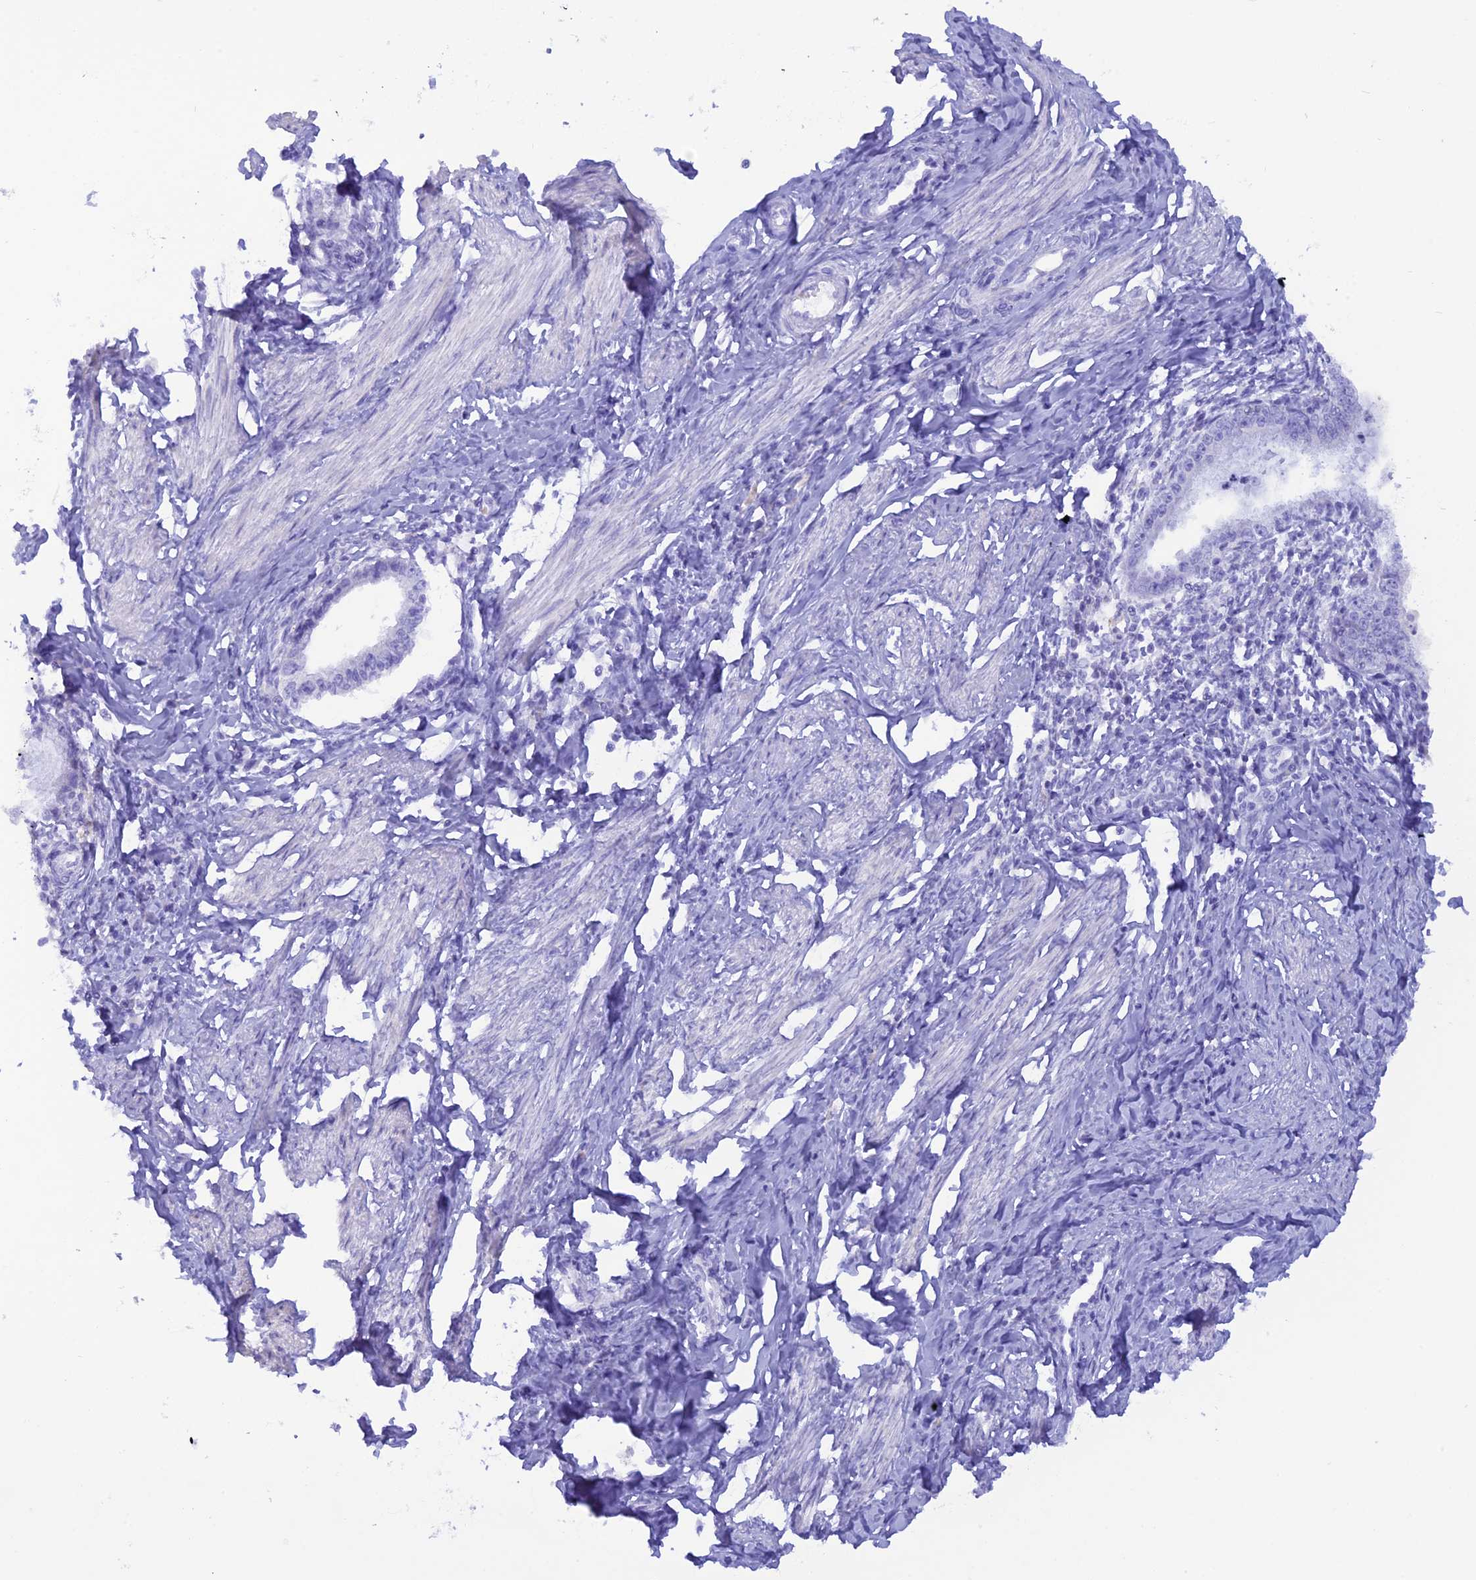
{"staining": {"intensity": "negative", "quantity": "none", "location": "none"}, "tissue": "cervical cancer", "cell_type": "Tumor cells", "image_type": "cancer", "snomed": [{"axis": "morphology", "description": "Adenocarcinoma, NOS"}, {"axis": "topography", "description": "Cervix"}], "caption": "High power microscopy image of an immunohistochemistry micrograph of cervical cancer (adenocarcinoma), revealing no significant staining in tumor cells. (DAB IHC, high magnification).", "gene": "GLYATL1", "patient": {"sex": "female", "age": 36}}